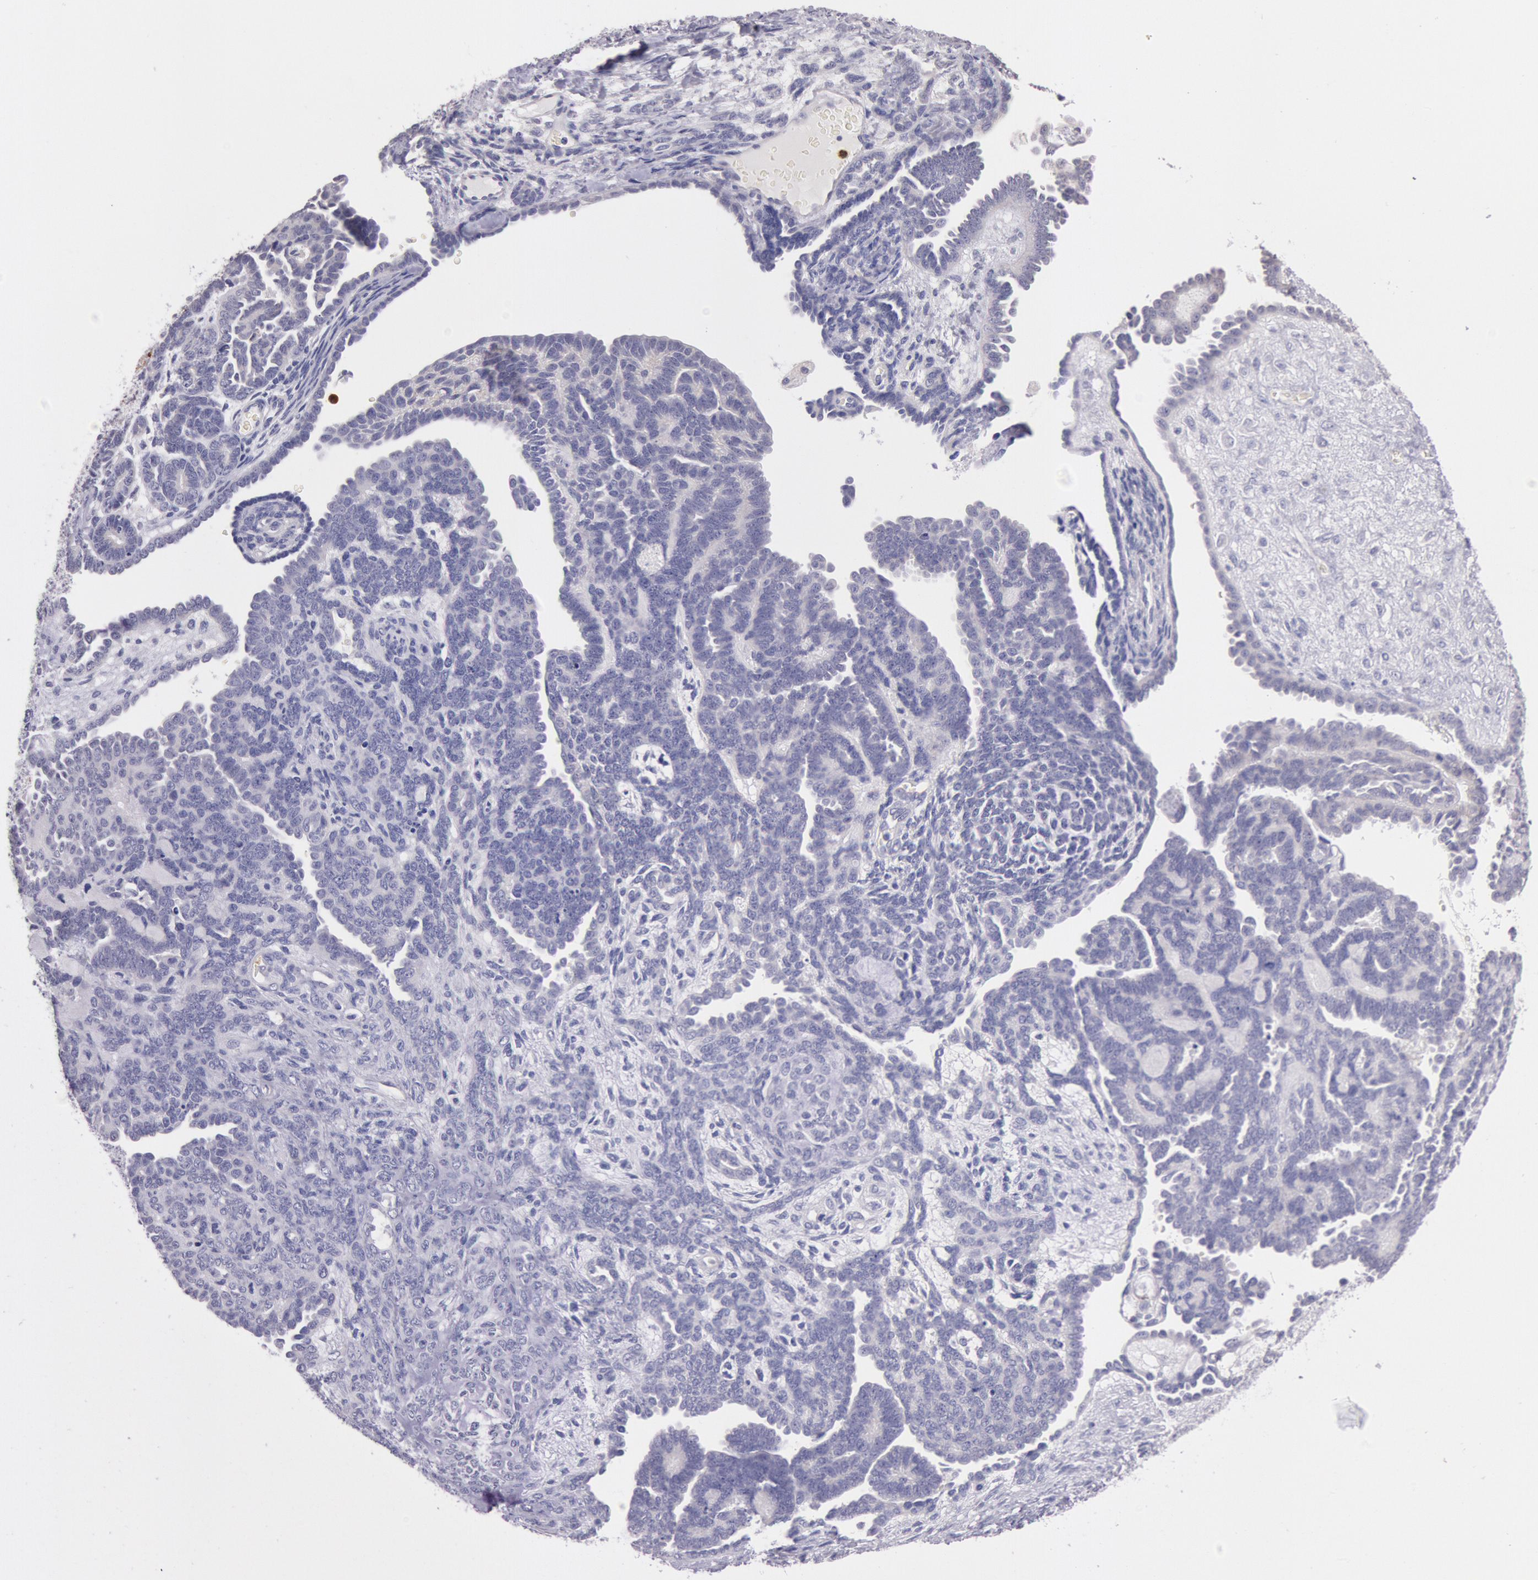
{"staining": {"intensity": "negative", "quantity": "none", "location": "none"}, "tissue": "endometrial cancer", "cell_type": "Tumor cells", "image_type": "cancer", "snomed": [{"axis": "morphology", "description": "Neoplasm, malignant, NOS"}, {"axis": "topography", "description": "Endometrium"}], "caption": "IHC photomicrograph of neoplastic tissue: endometrial cancer stained with DAB (3,3'-diaminobenzidine) exhibits no significant protein staining in tumor cells.", "gene": "KDM6A", "patient": {"sex": "female", "age": 74}}